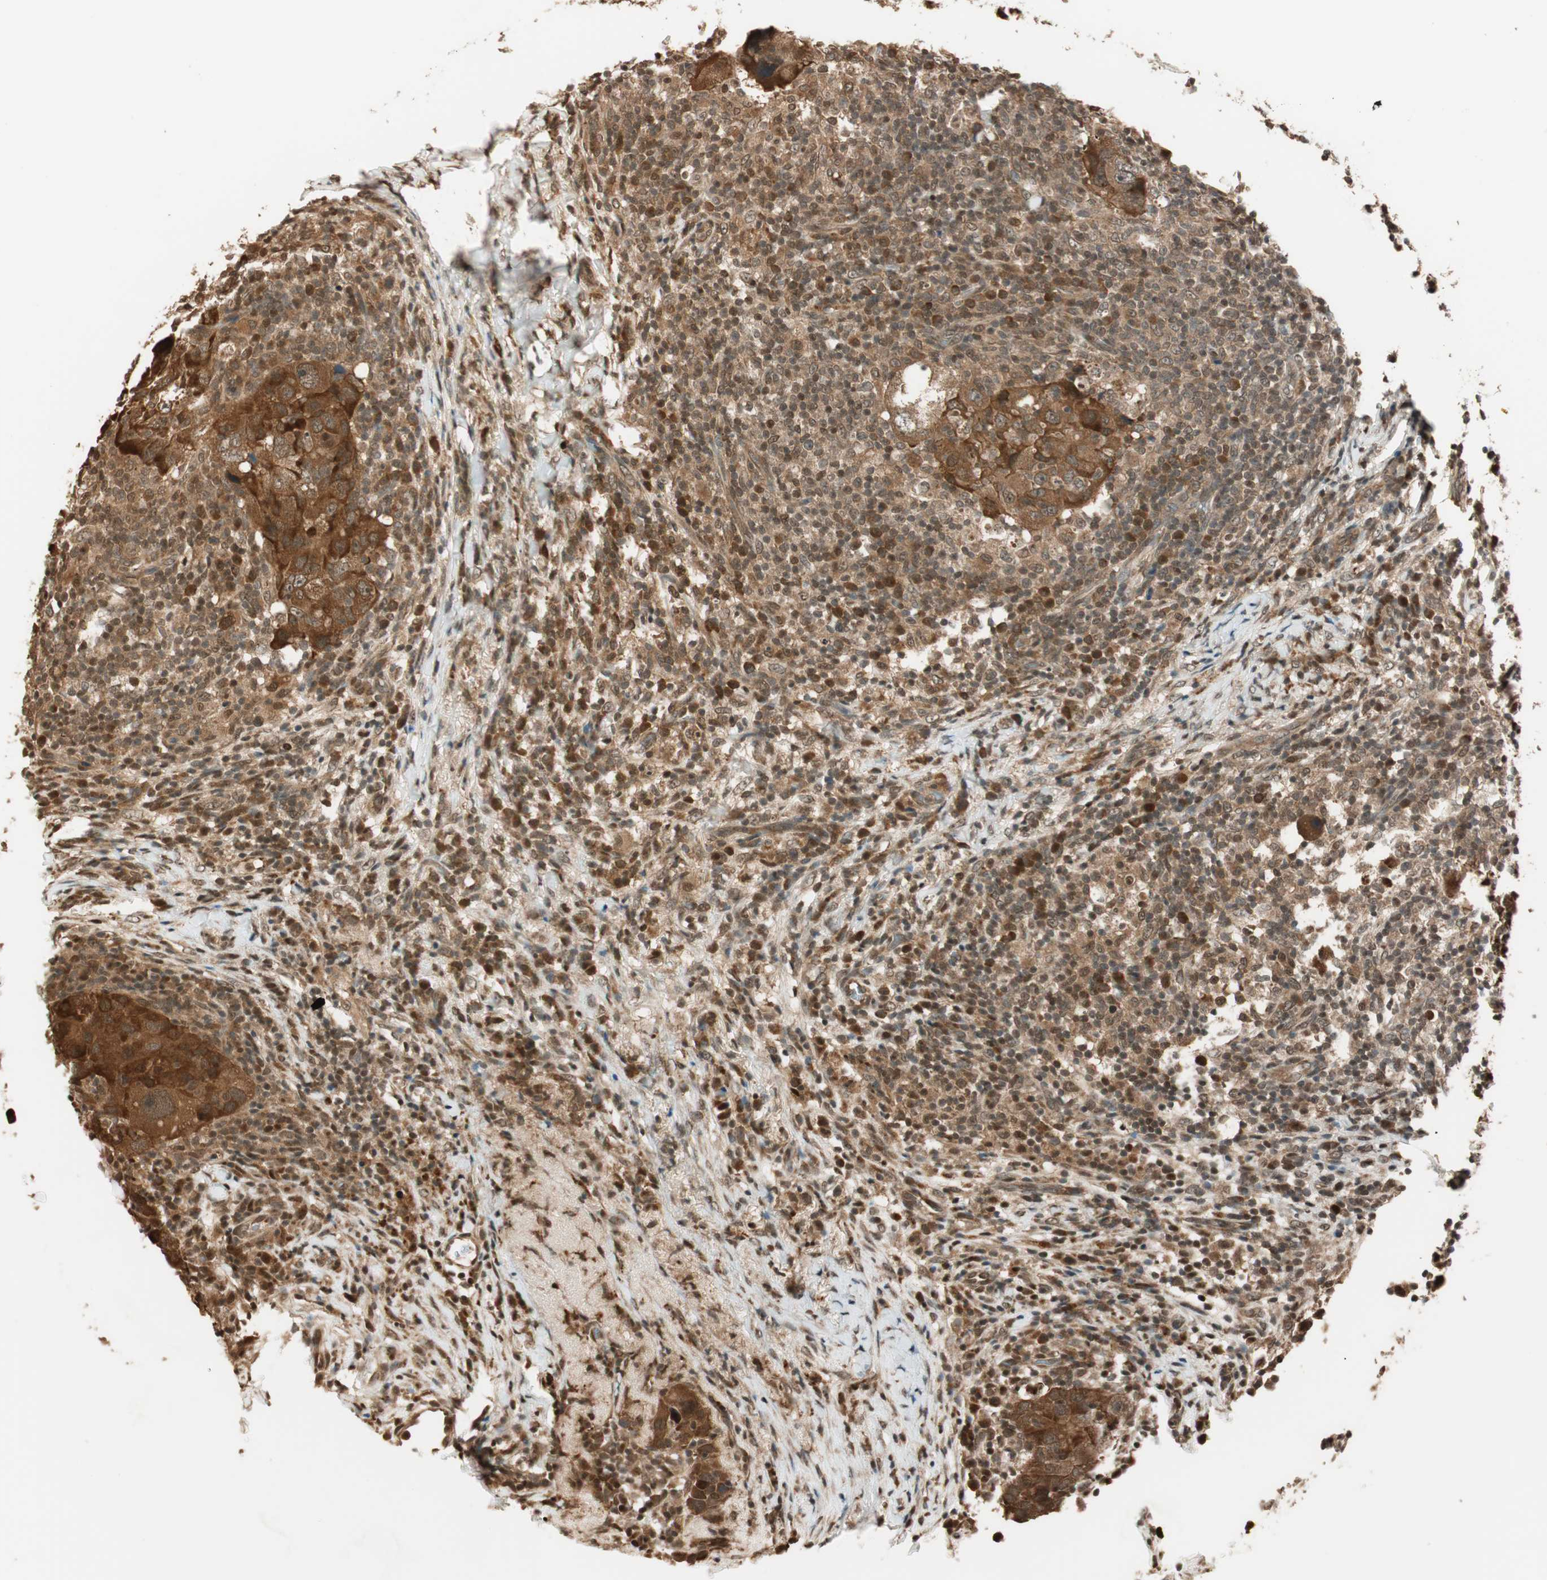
{"staining": {"intensity": "strong", "quantity": ">75%", "location": "cytoplasmic/membranous"}, "tissue": "breast cancer", "cell_type": "Tumor cells", "image_type": "cancer", "snomed": [{"axis": "morphology", "description": "Duct carcinoma"}, {"axis": "topography", "description": "Breast"}], "caption": "This image exhibits immunohistochemistry (IHC) staining of breast invasive ductal carcinoma, with high strong cytoplasmic/membranous positivity in about >75% of tumor cells.", "gene": "ZNF443", "patient": {"sex": "female", "age": 37}}